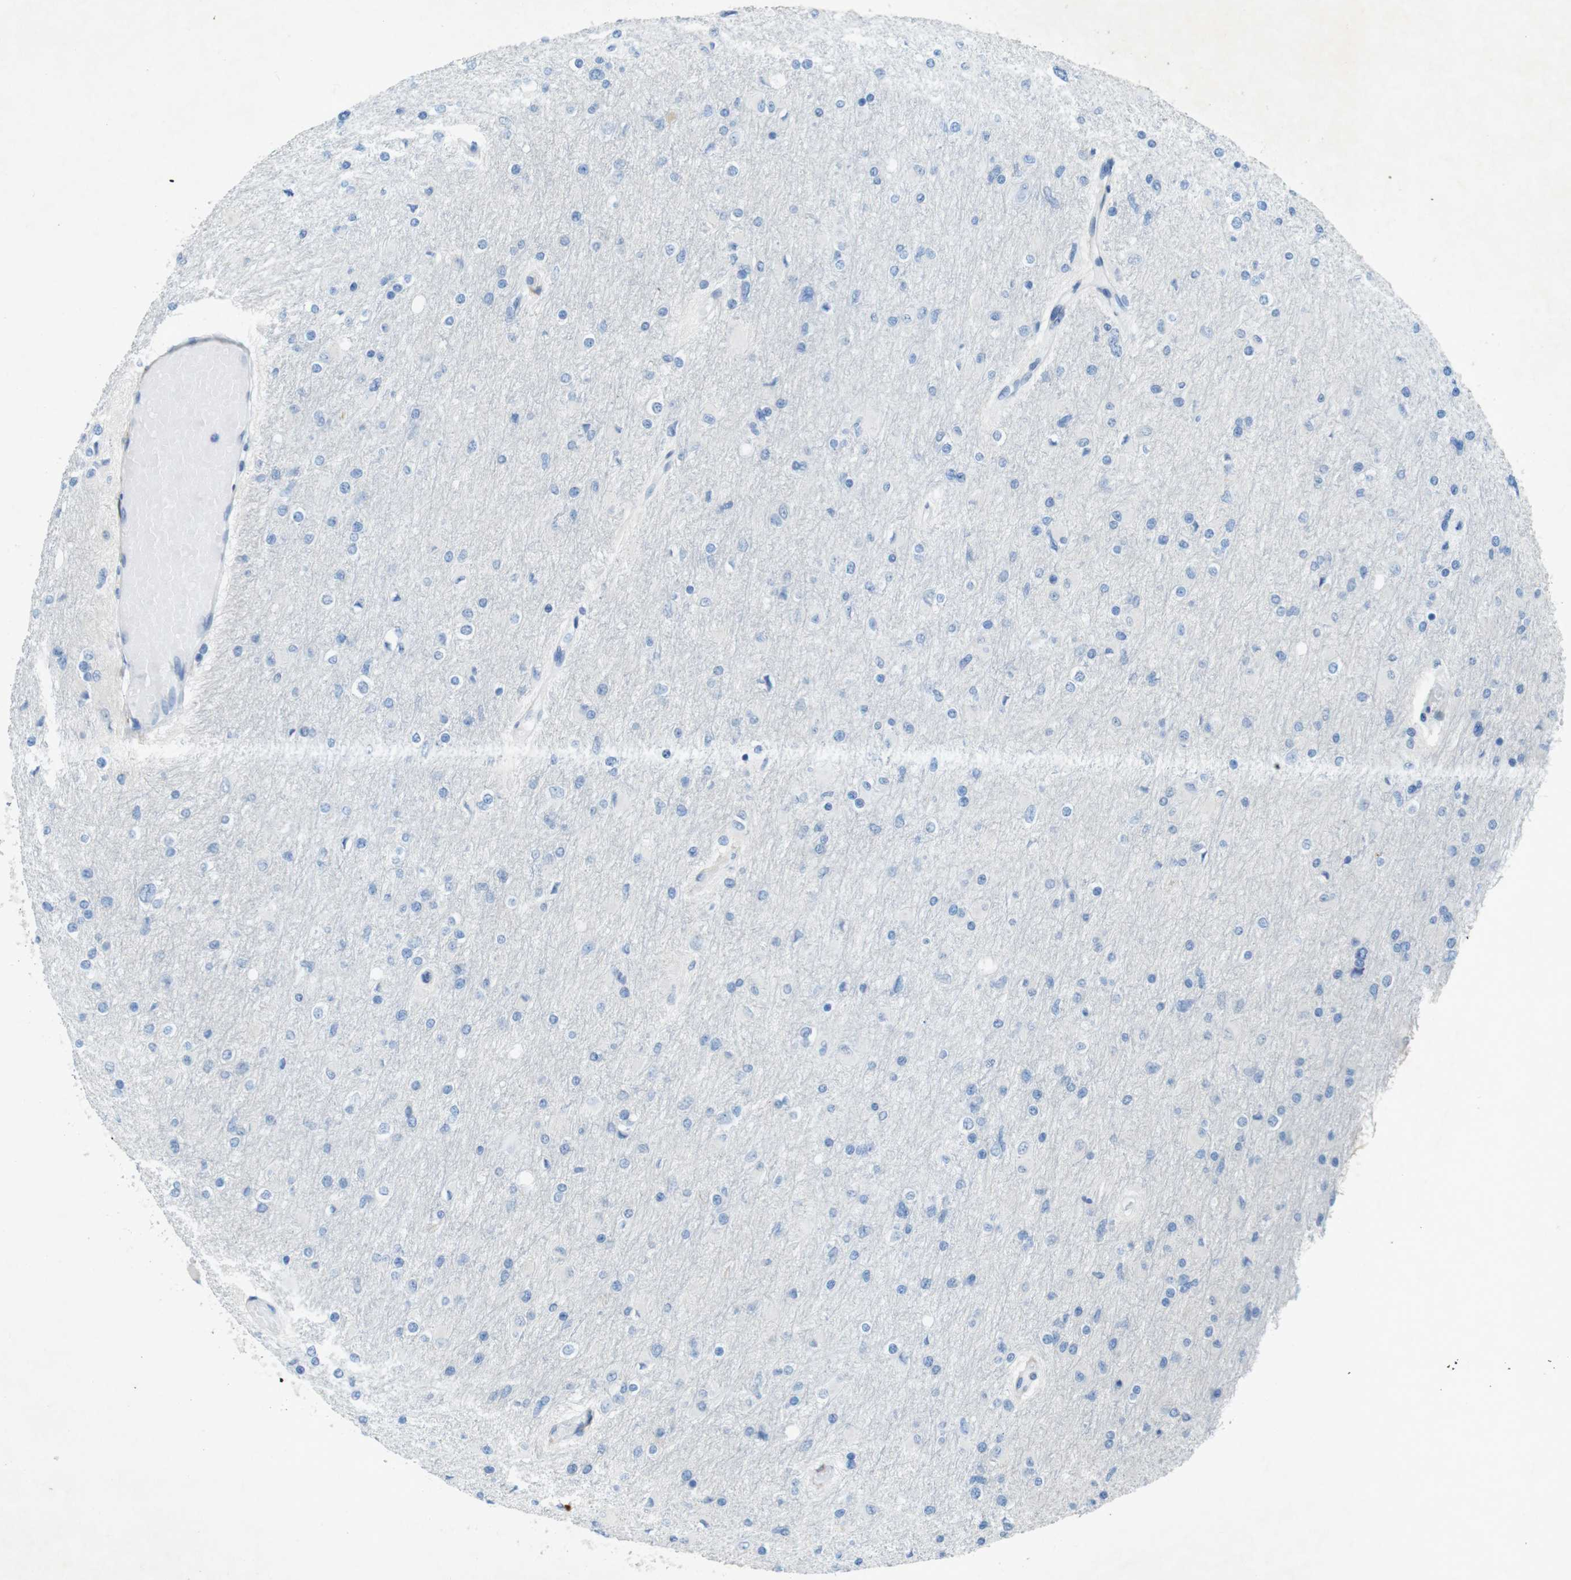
{"staining": {"intensity": "negative", "quantity": "none", "location": "none"}, "tissue": "glioma", "cell_type": "Tumor cells", "image_type": "cancer", "snomed": [{"axis": "morphology", "description": "Glioma, malignant, High grade"}, {"axis": "topography", "description": "Cerebral cortex"}], "caption": "Tumor cells show no significant positivity in high-grade glioma (malignant).", "gene": "CD320", "patient": {"sex": "female", "age": 36}}